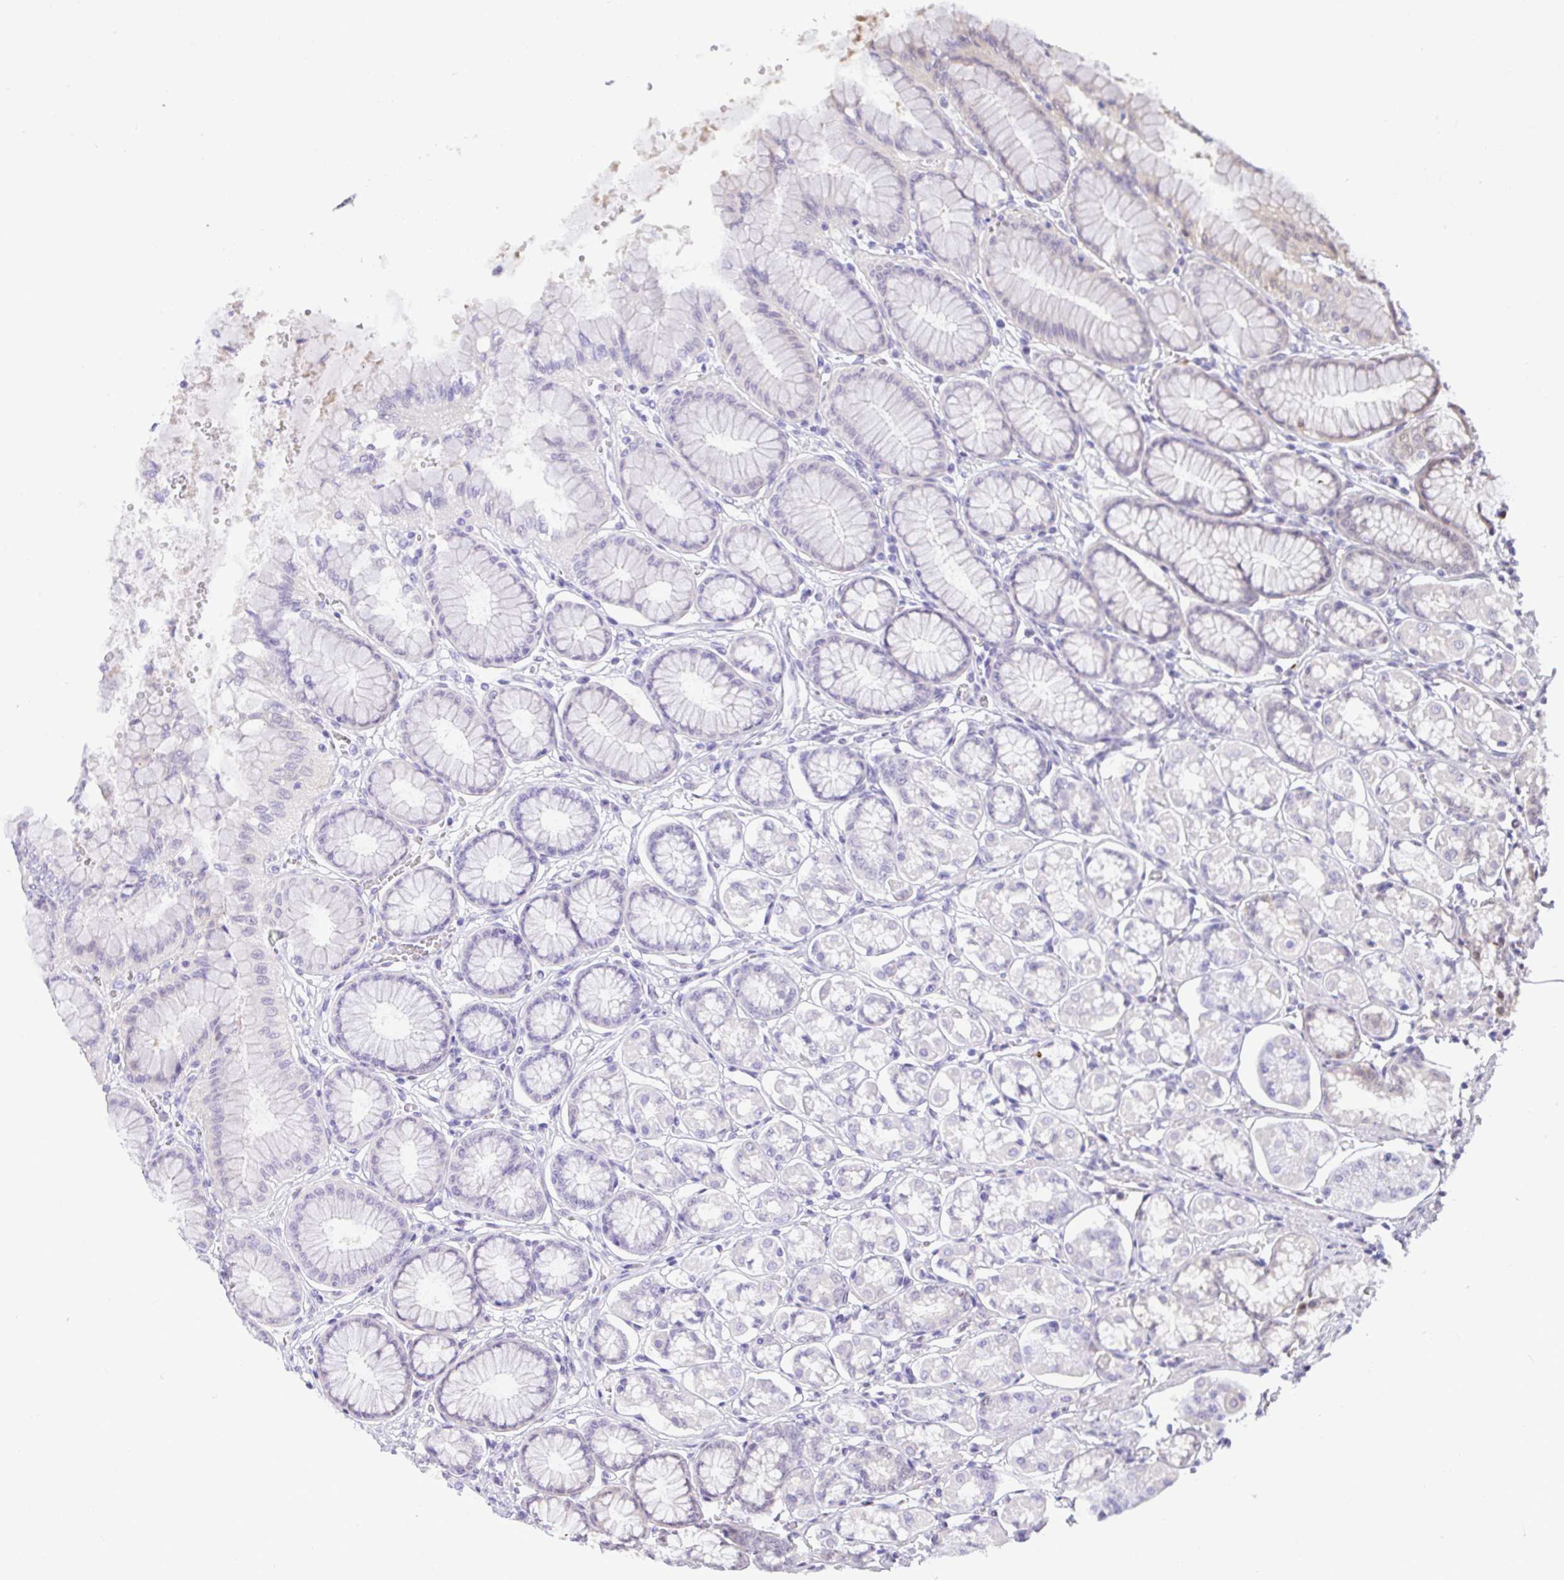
{"staining": {"intensity": "weak", "quantity": "<25%", "location": "nuclear"}, "tissue": "stomach", "cell_type": "Glandular cells", "image_type": "normal", "snomed": [{"axis": "morphology", "description": "Normal tissue, NOS"}, {"axis": "topography", "description": "Stomach"}, {"axis": "topography", "description": "Stomach, lower"}], "caption": "The image exhibits no staining of glandular cells in normal stomach.", "gene": "ZNF485", "patient": {"sex": "male", "age": 76}}